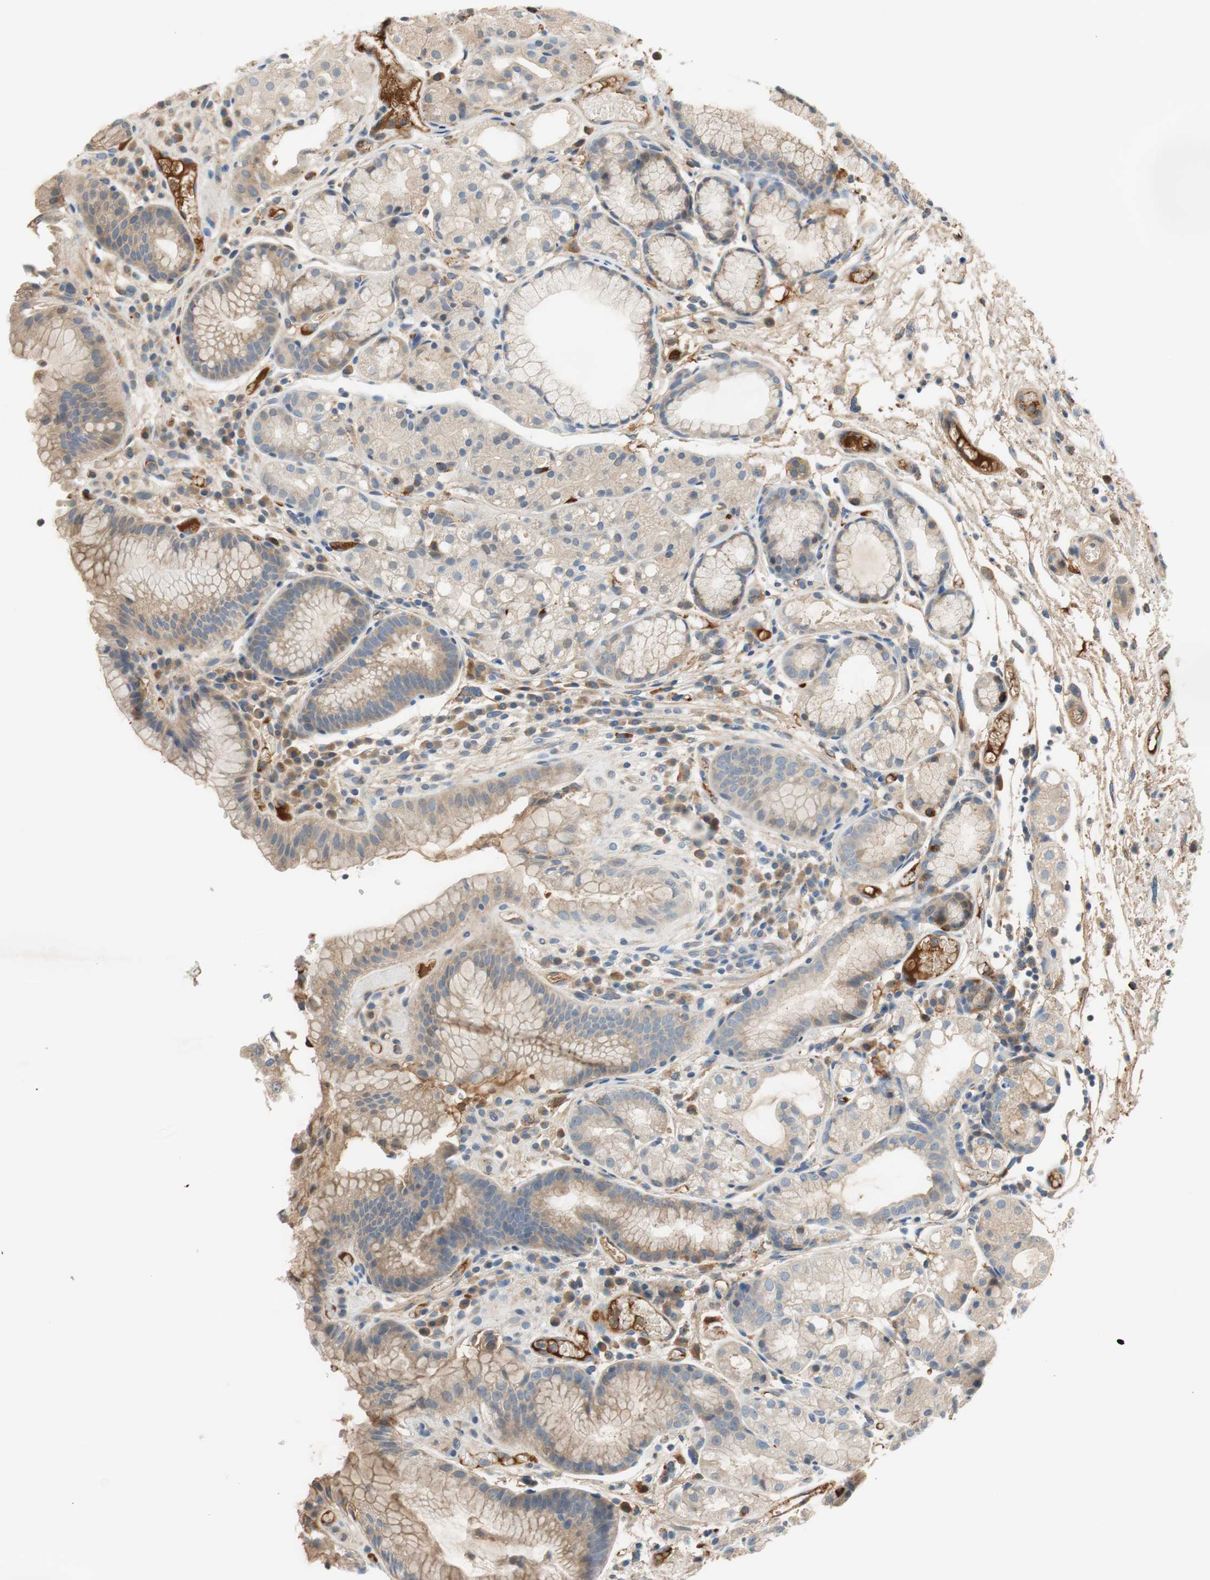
{"staining": {"intensity": "weak", "quantity": ">75%", "location": "cytoplasmic/membranous"}, "tissue": "stomach", "cell_type": "Glandular cells", "image_type": "normal", "snomed": [{"axis": "morphology", "description": "Normal tissue, NOS"}, {"axis": "topography", "description": "Stomach, upper"}], "caption": "A histopathology image of human stomach stained for a protein exhibits weak cytoplasmic/membranous brown staining in glandular cells.", "gene": "C4A", "patient": {"sex": "male", "age": 72}}